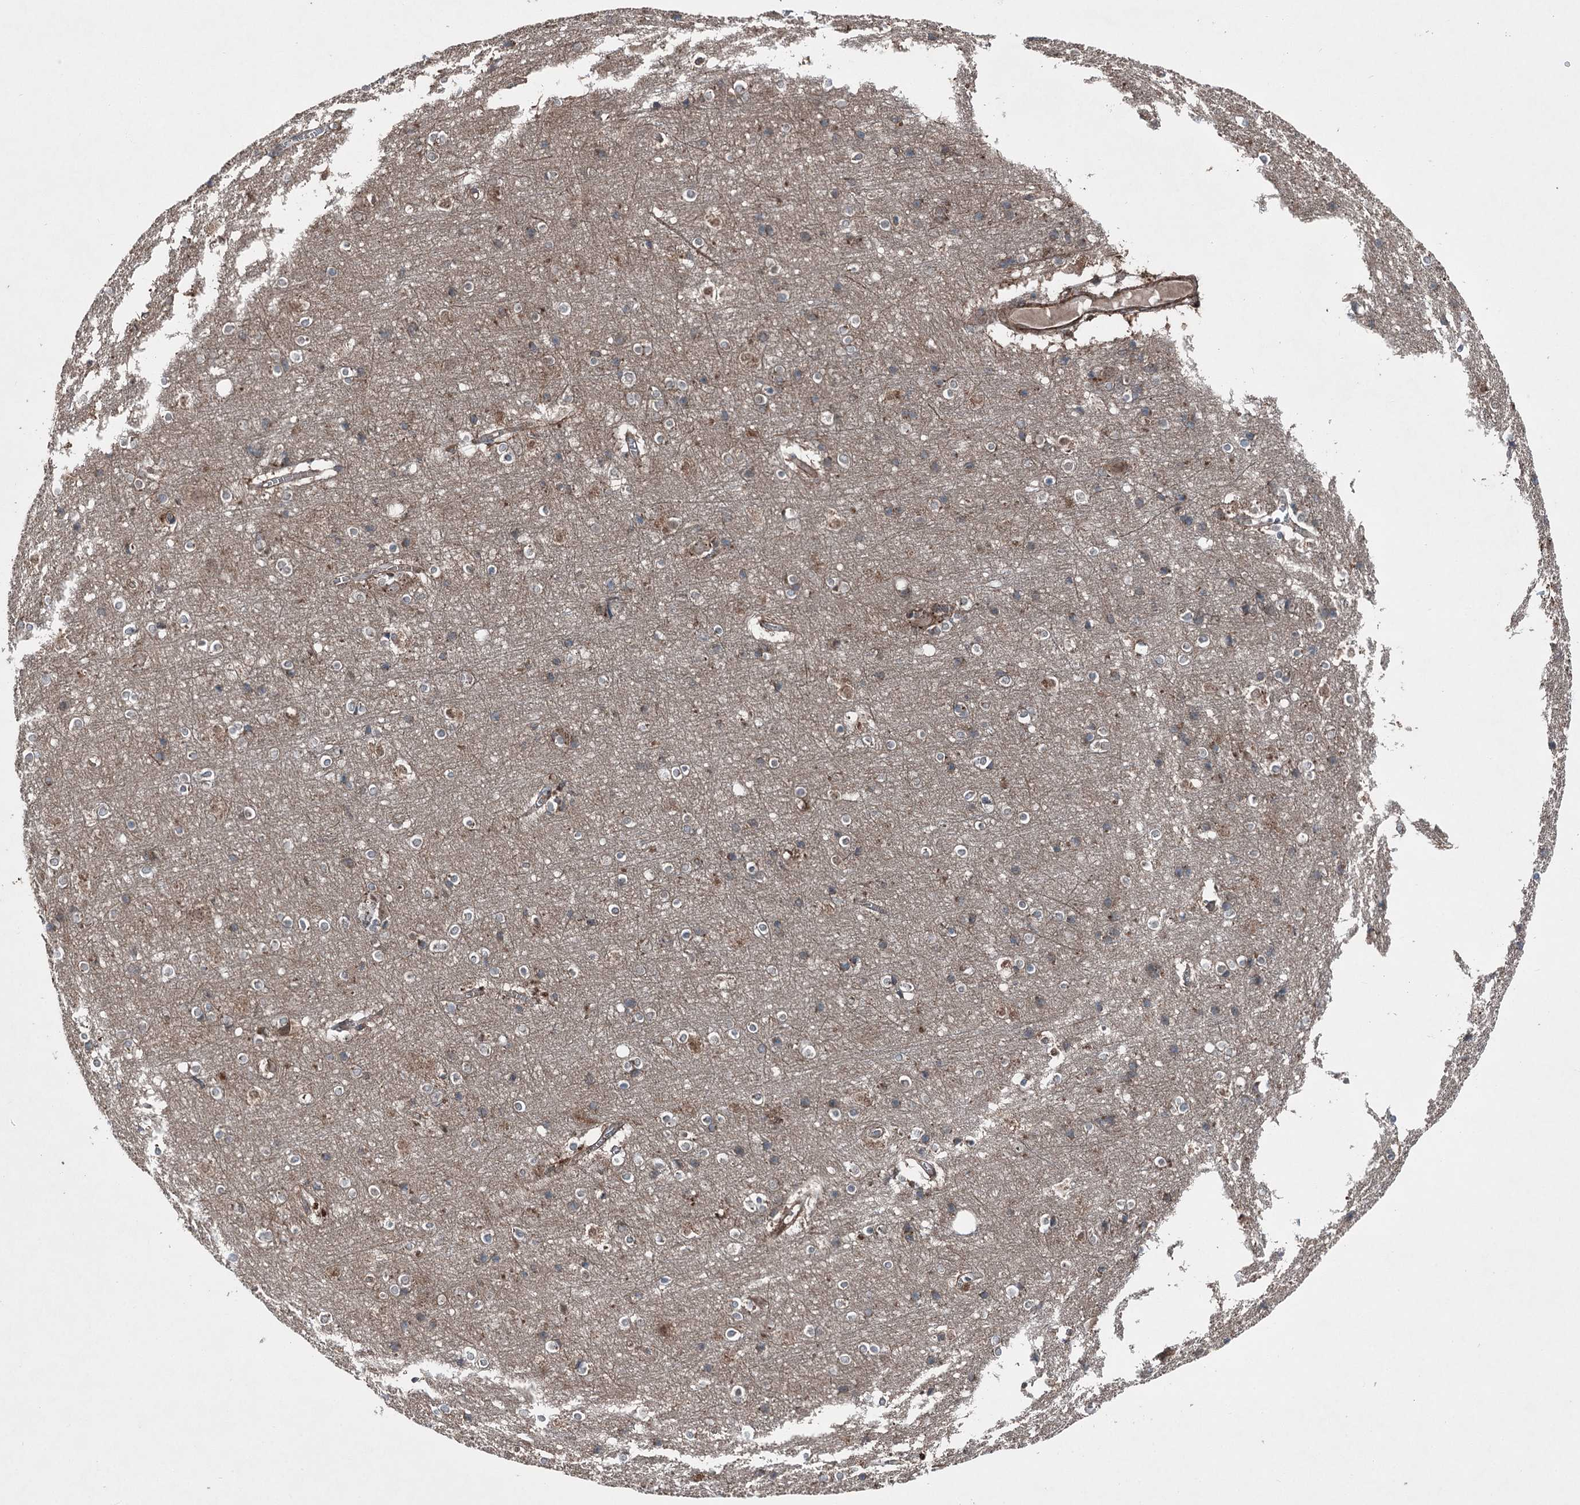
{"staining": {"intensity": "moderate", "quantity": "25%-75%", "location": "cytoplasmic/membranous,nuclear"}, "tissue": "cerebral cortex", "cell_type": "Endothelial cells", "image_type": "normal", "snomed": [{"axis": "morphology", "description": "Normal tissue, NOS"}, {"axis": "topography", "description": "Cerebral cortex"}], "caption": "Cerebral cortex stained with a brown dye displays moderate cytoplasmic/membranous,nuclear positive expression in about 25%-75% of endothelial cells.", "gene": "BORCS7", "patient": {"sex": "male", "age": 54}}